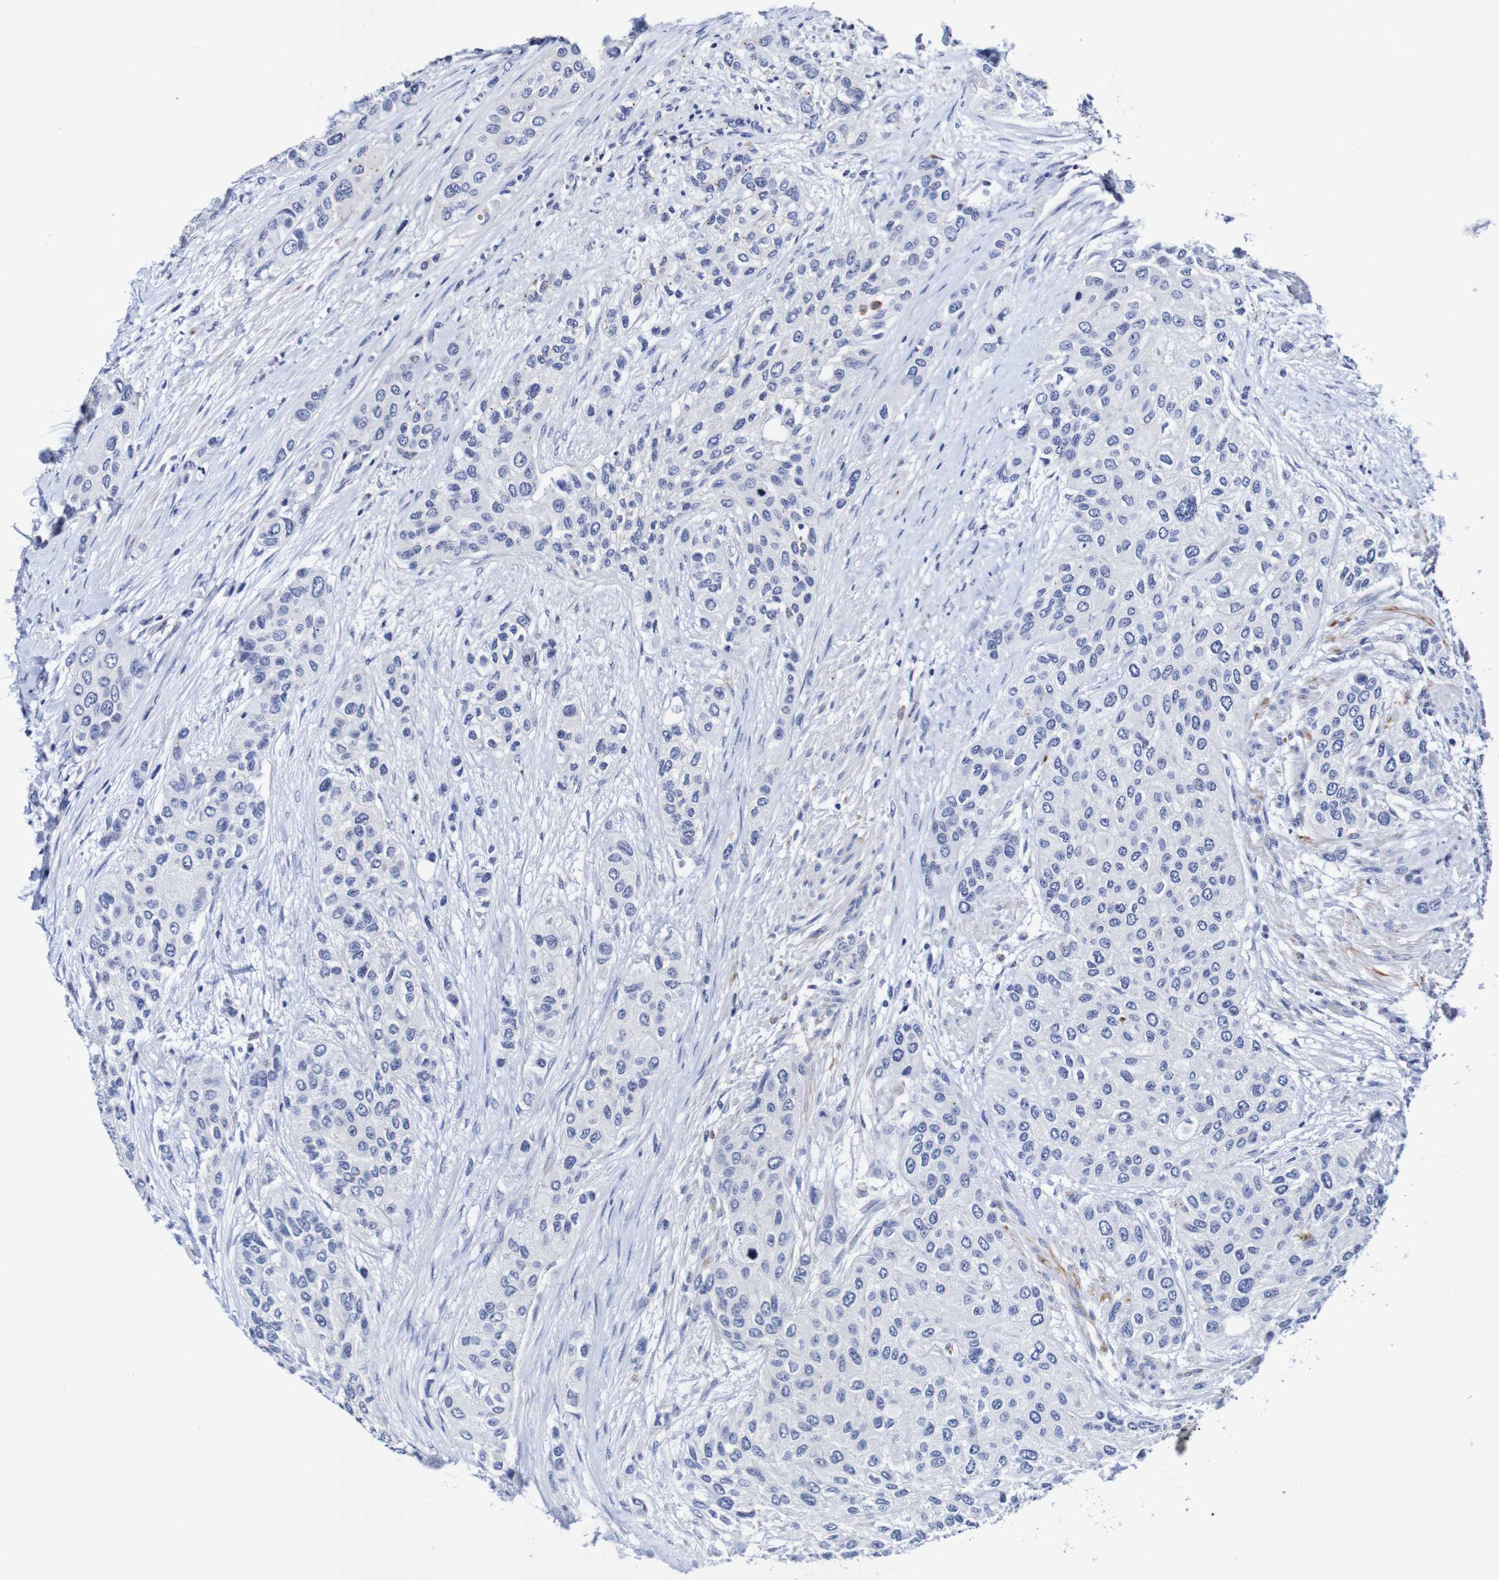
{"staining": {"intensity": "negative", "quantity": "none", "location": "none"}, "tissue": "urothelial cancer", "cell_type": "Tumor cells", "image_type": "cancer", "snomed": [{"axis": "morphology", "description": "Urothelial carcinoma, High grade"}, {"axis": "topography", "description": "Urinary bladder"}], "caption": "Immunohistochemical staining of human urothelial cancer exhibits no significant staining in tumor cells. The staining was performed using DAB (3,3'-diaminobenzidine) to visualize the protein expression in brown, while the nuclei were stained in blue with hematoxylin (Magnification: 20x).", "gene": "SEZ6", "patient": {"sex": "female", "age": 56}}